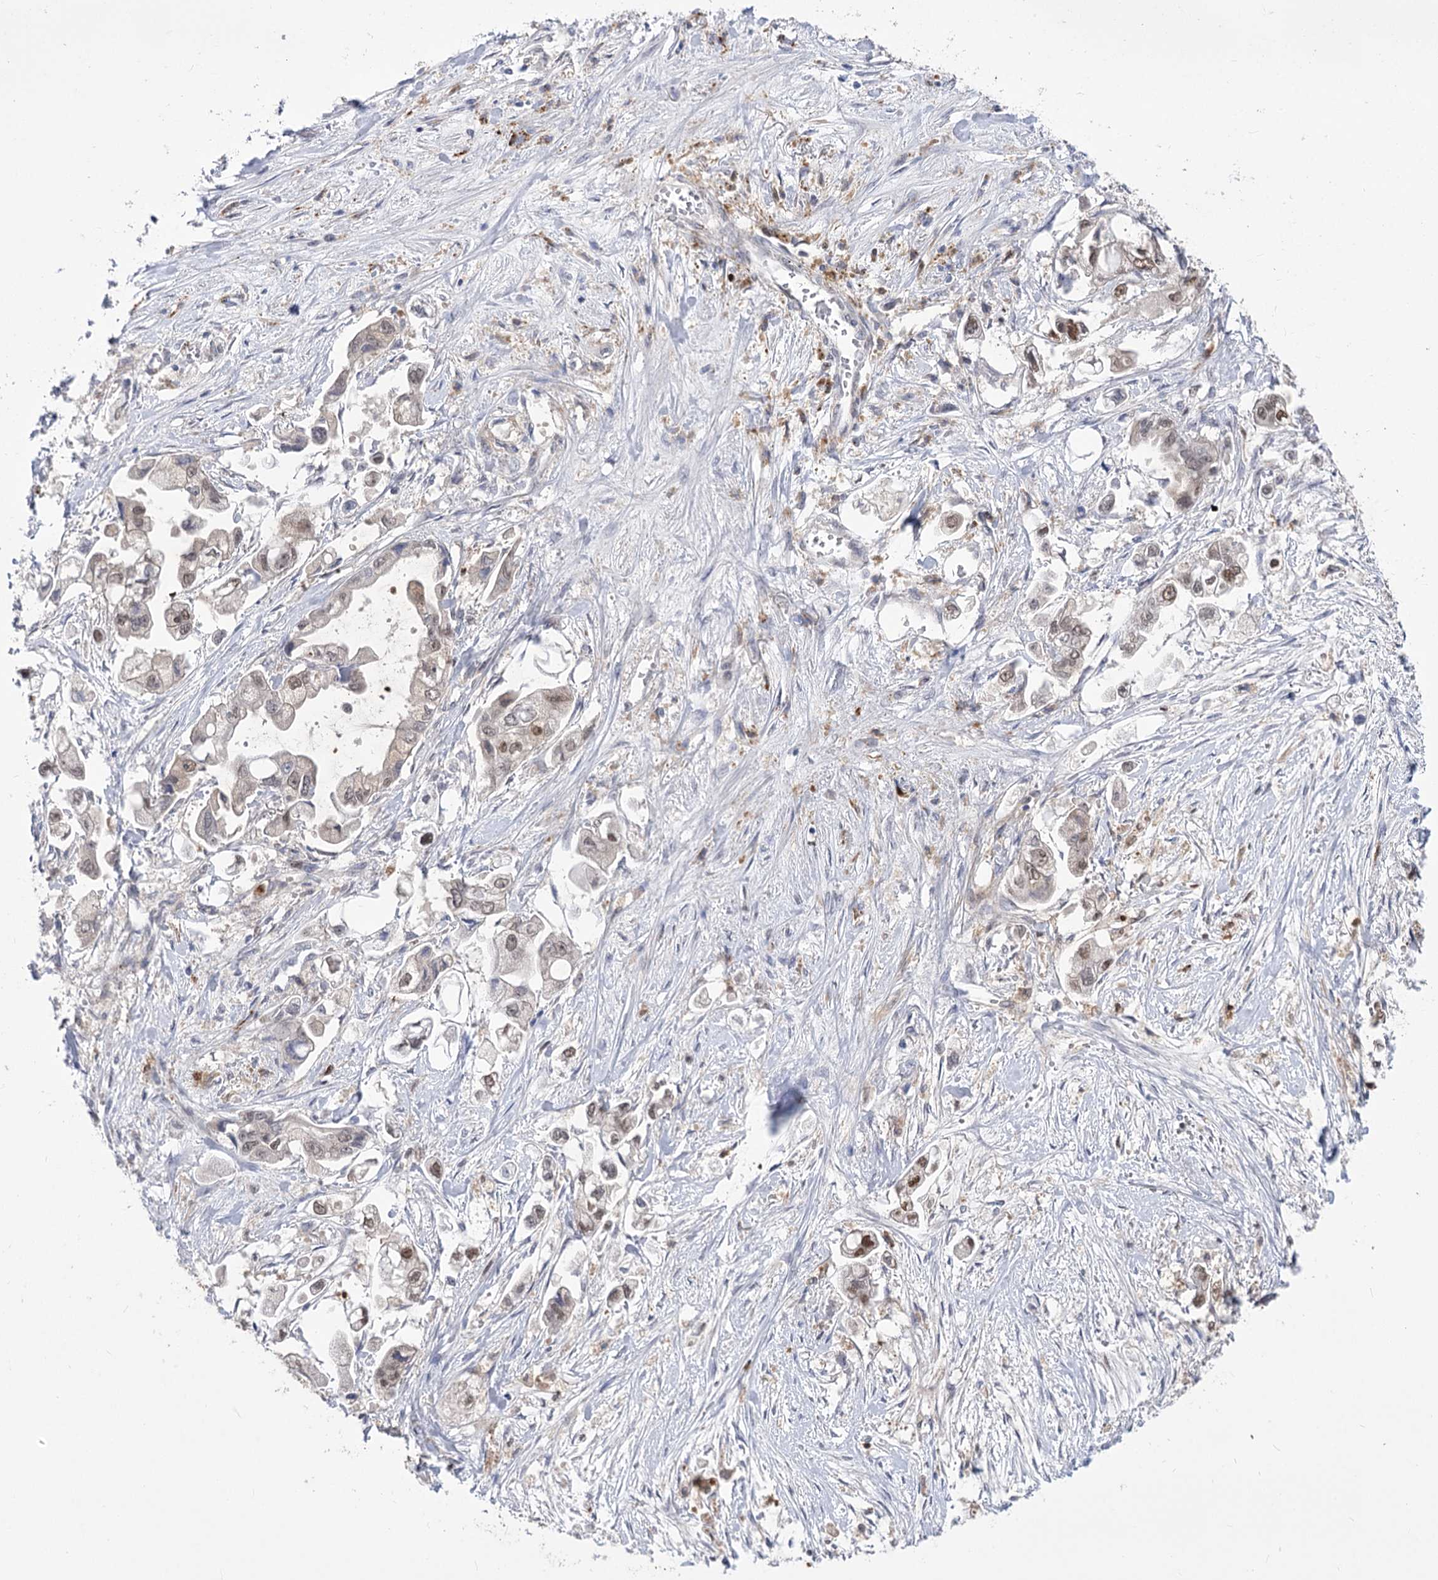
{"staining": {"intensity": "moderate", "quantity": ">75%", "location": "nuclear"}, "tissue": "stomach cancer", "cell_type": "Tumor cells", "image_type": "cancer", "snomed": [{"axis": "morphology", "description": "Adenocarcinoma, NOS"}, {"axis": "topography", "description": "Stomach"}], "caption": "A brown stain labels moderate nuclear expression of a protein in stomach adenocarcinoma tumor cells.", "gene": "SIAE", "patient": {"sex": "male", "age": 62}}